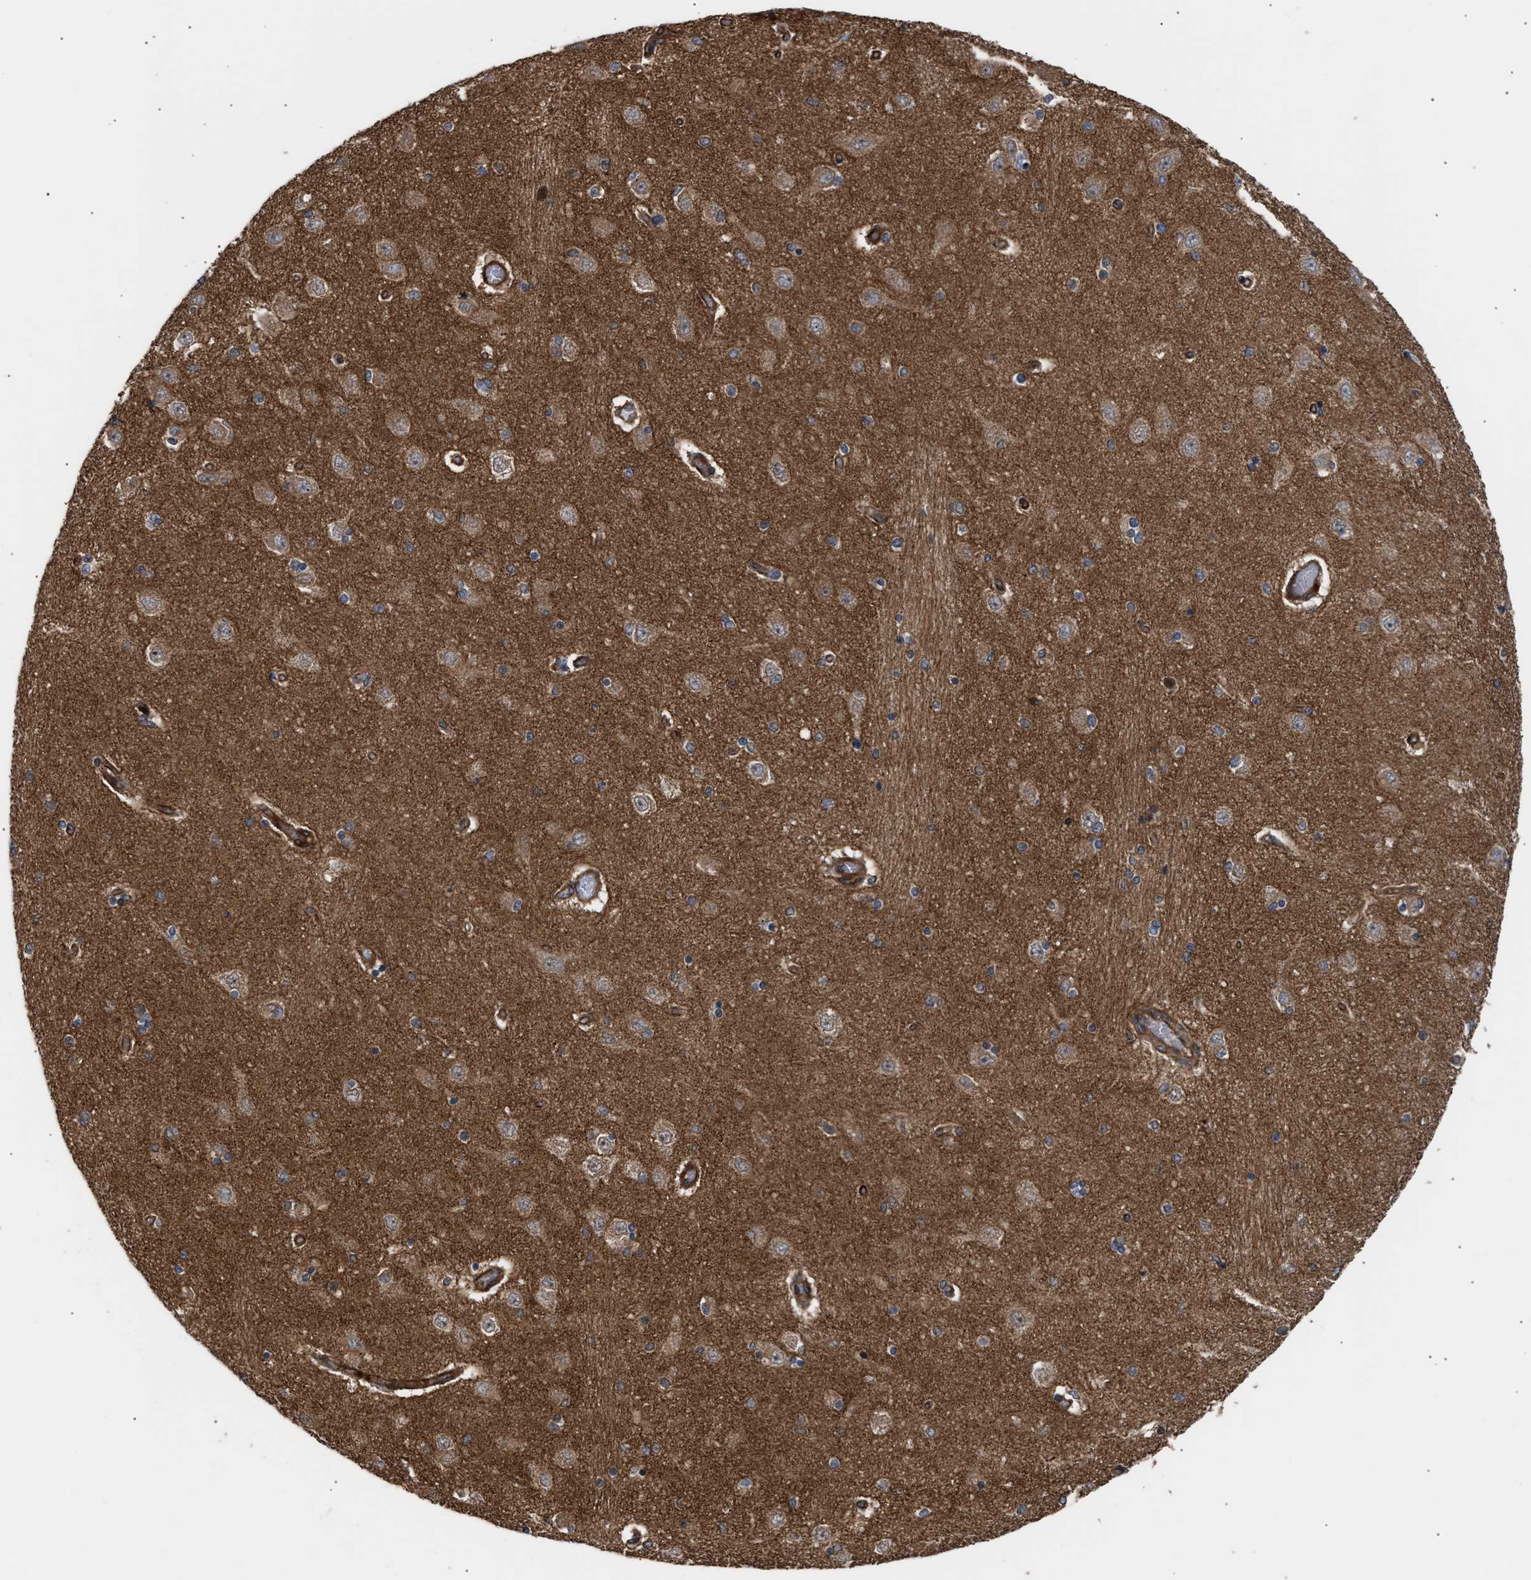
{"staining": {"intensity": "weak", "quantity": "<25%", "location": "cytoplasmic/membranous"}, "tissue": "hippocampus", "cell_type": "Glial cells", "image_type": "normal", "snomed": [{"axis": "morphology", "description": "Normal tissue, NOS"}, {"axis": "topography", "description": "Hippocampus"}], "caption": "The image demonstrates no staining of glial cells in unremarkable hippocampus.", "gene": "STAU1", "patient": {"sex": "female", "age": 54}}